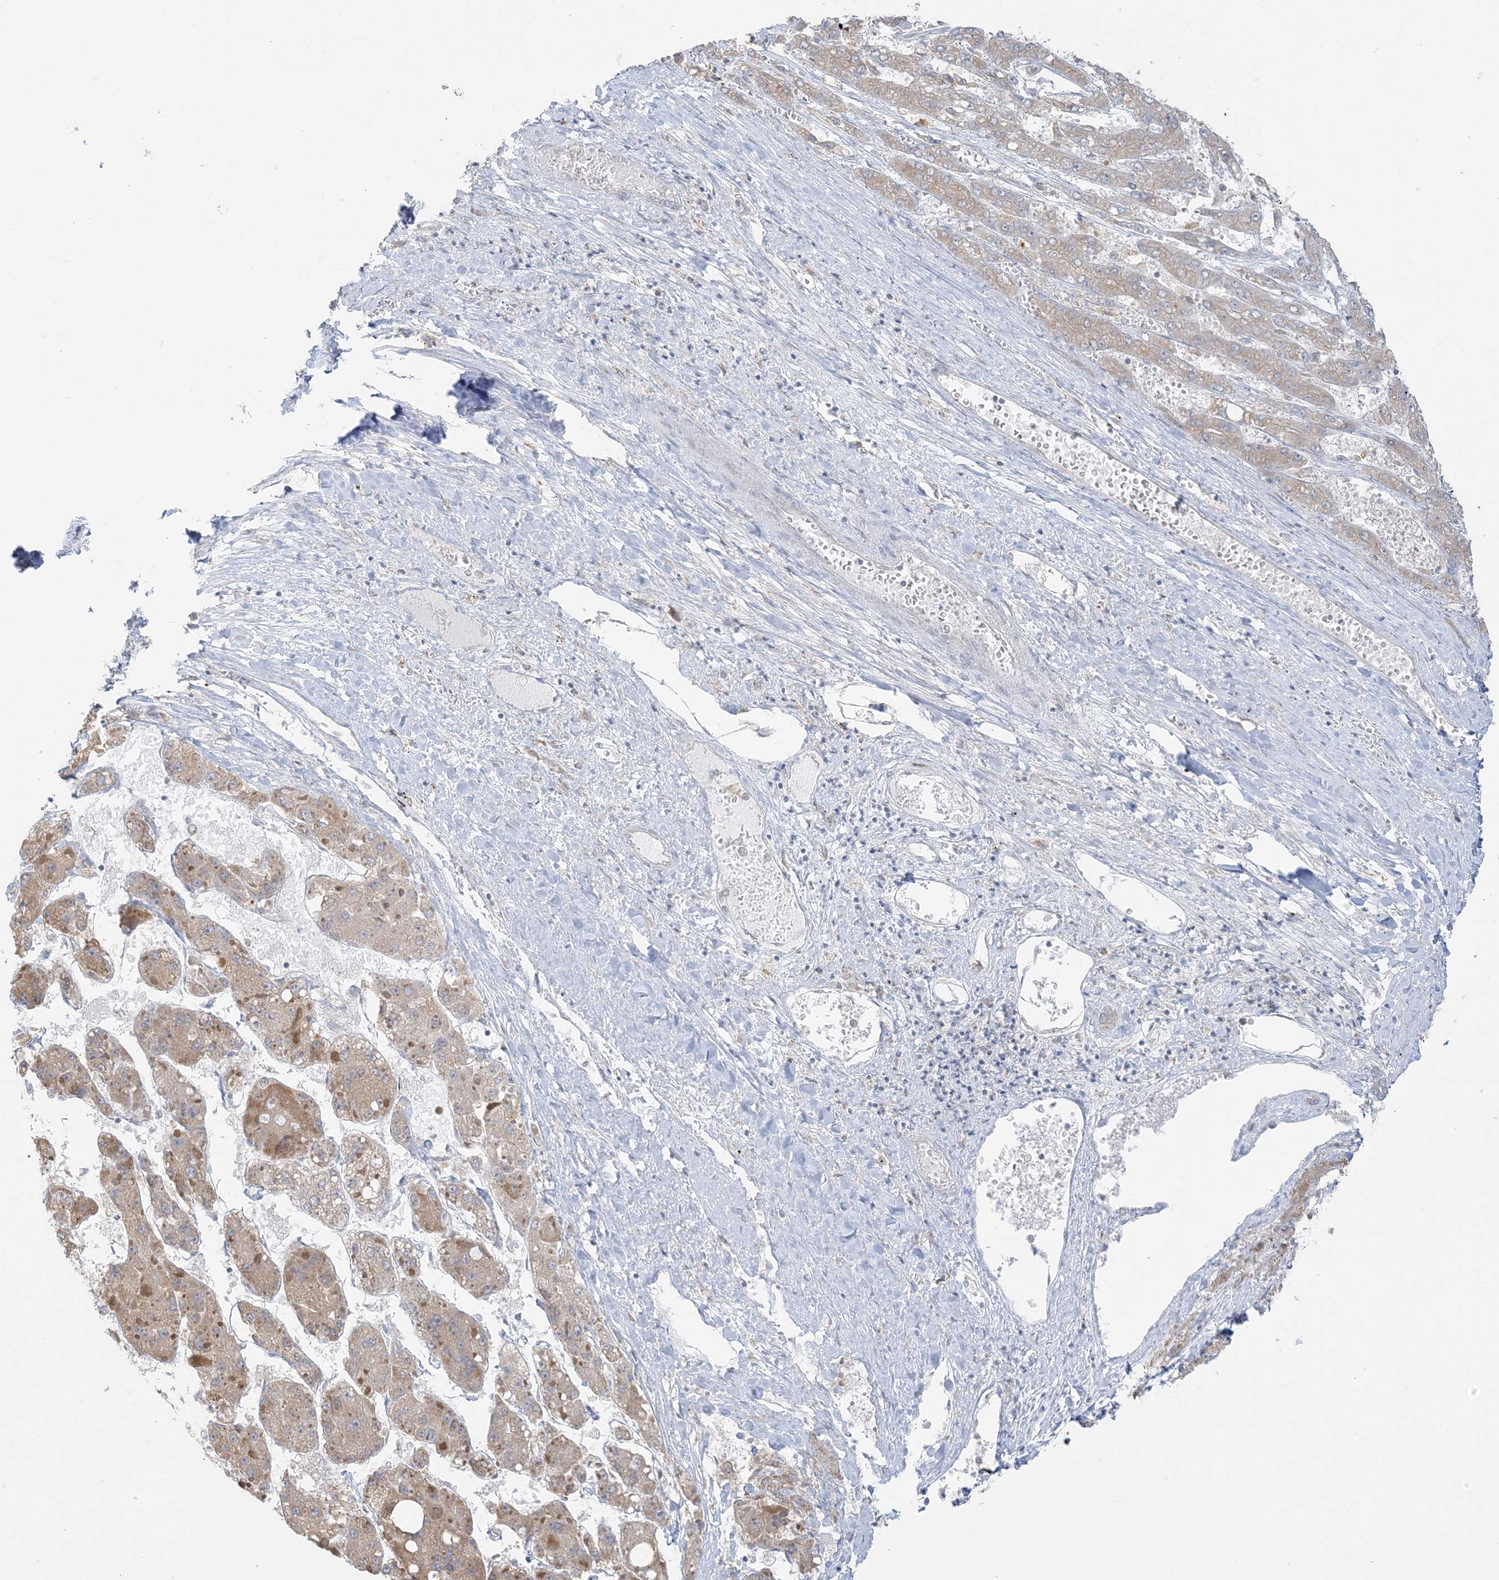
{"staining": {"intensity": "weak", "quantity": ">75%", "location": "cytoplasmic/membranous"}, "tissue": "liver cancer", "cell_type": "Tumor cells", "image_type": "cancer", "snomed": [{"axis": "morphology", "description": "Carcinoma, Hepatocellular, NOS"}, {"axis": "topography", "description": "Liver"}], "caption": "IHC of liver hepatocellular carcinoma shows low levels of weak cytoplasmic/membranous positivity in approximately >75% of tumor cells. The staining is performed using DAB brown chromogen to label protein expression. The nuclei are counter-stained blue using hematoxylin.", "gene": "EEFSEC", "patient": {"sex": "female", "age": 73}}